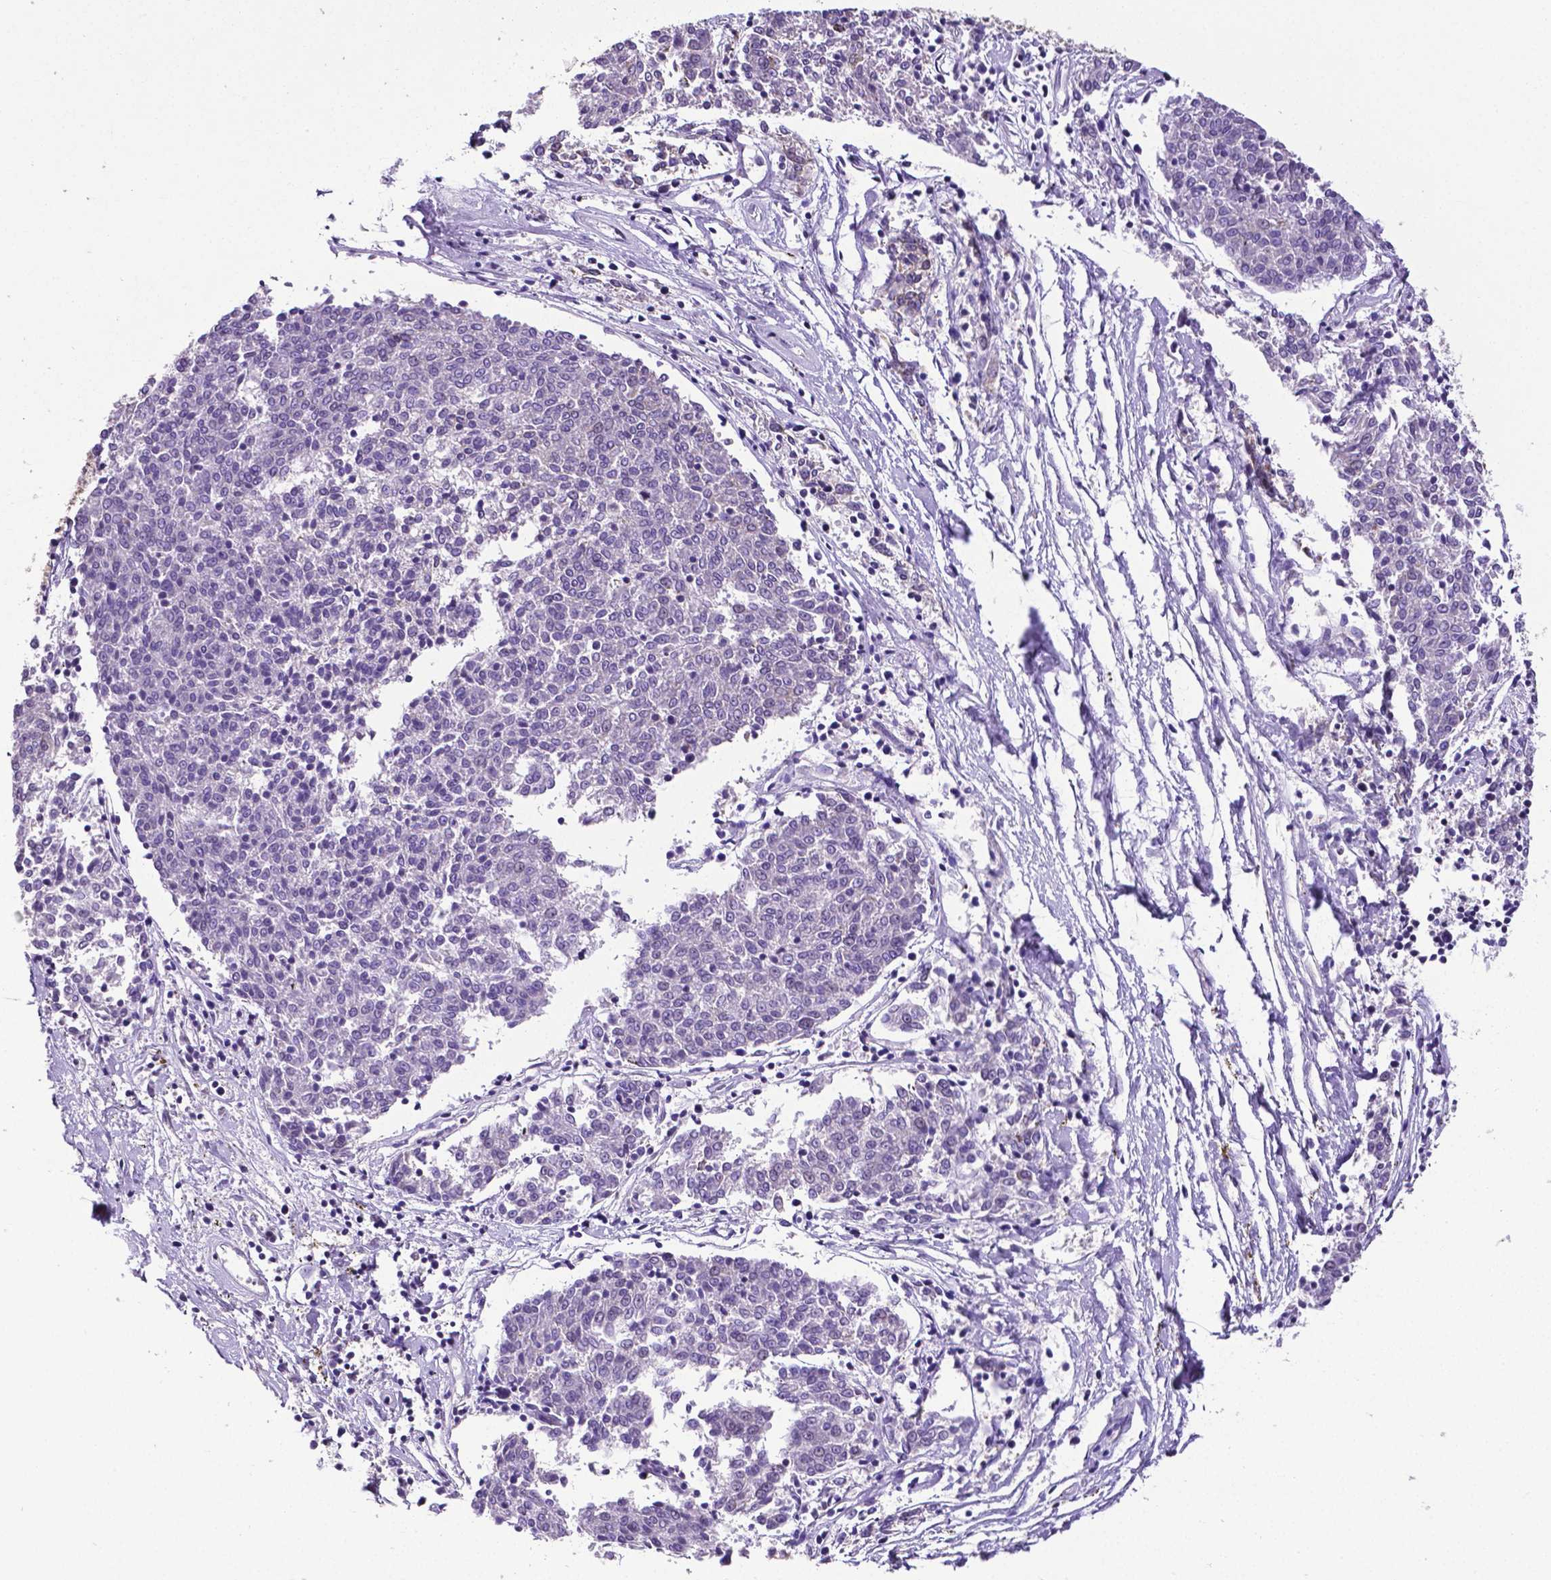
{"staining": {"intensity": "negative", "quantity": "none", "location": "none"}, "tissue": "melanoma", "cell_type": "Tumor cells", "image_type": "cancer", "snomed": [{"axis": "morphology", "description": "Malignant melanoma, NOS"}, {"axis": "topography", "description": "Skin"}], "caption": "High magnification brightfield microscopy of melanoma stained with DAB (brown) and counterstained with hematoxylin (blue): tumor cells show no significant staining. (DAB immunohistochemistry (IHC) visualized using brightfield microscopy, high magnification).", "gene": "MTDH", "patient": {"sex": "female", "age": 72}}